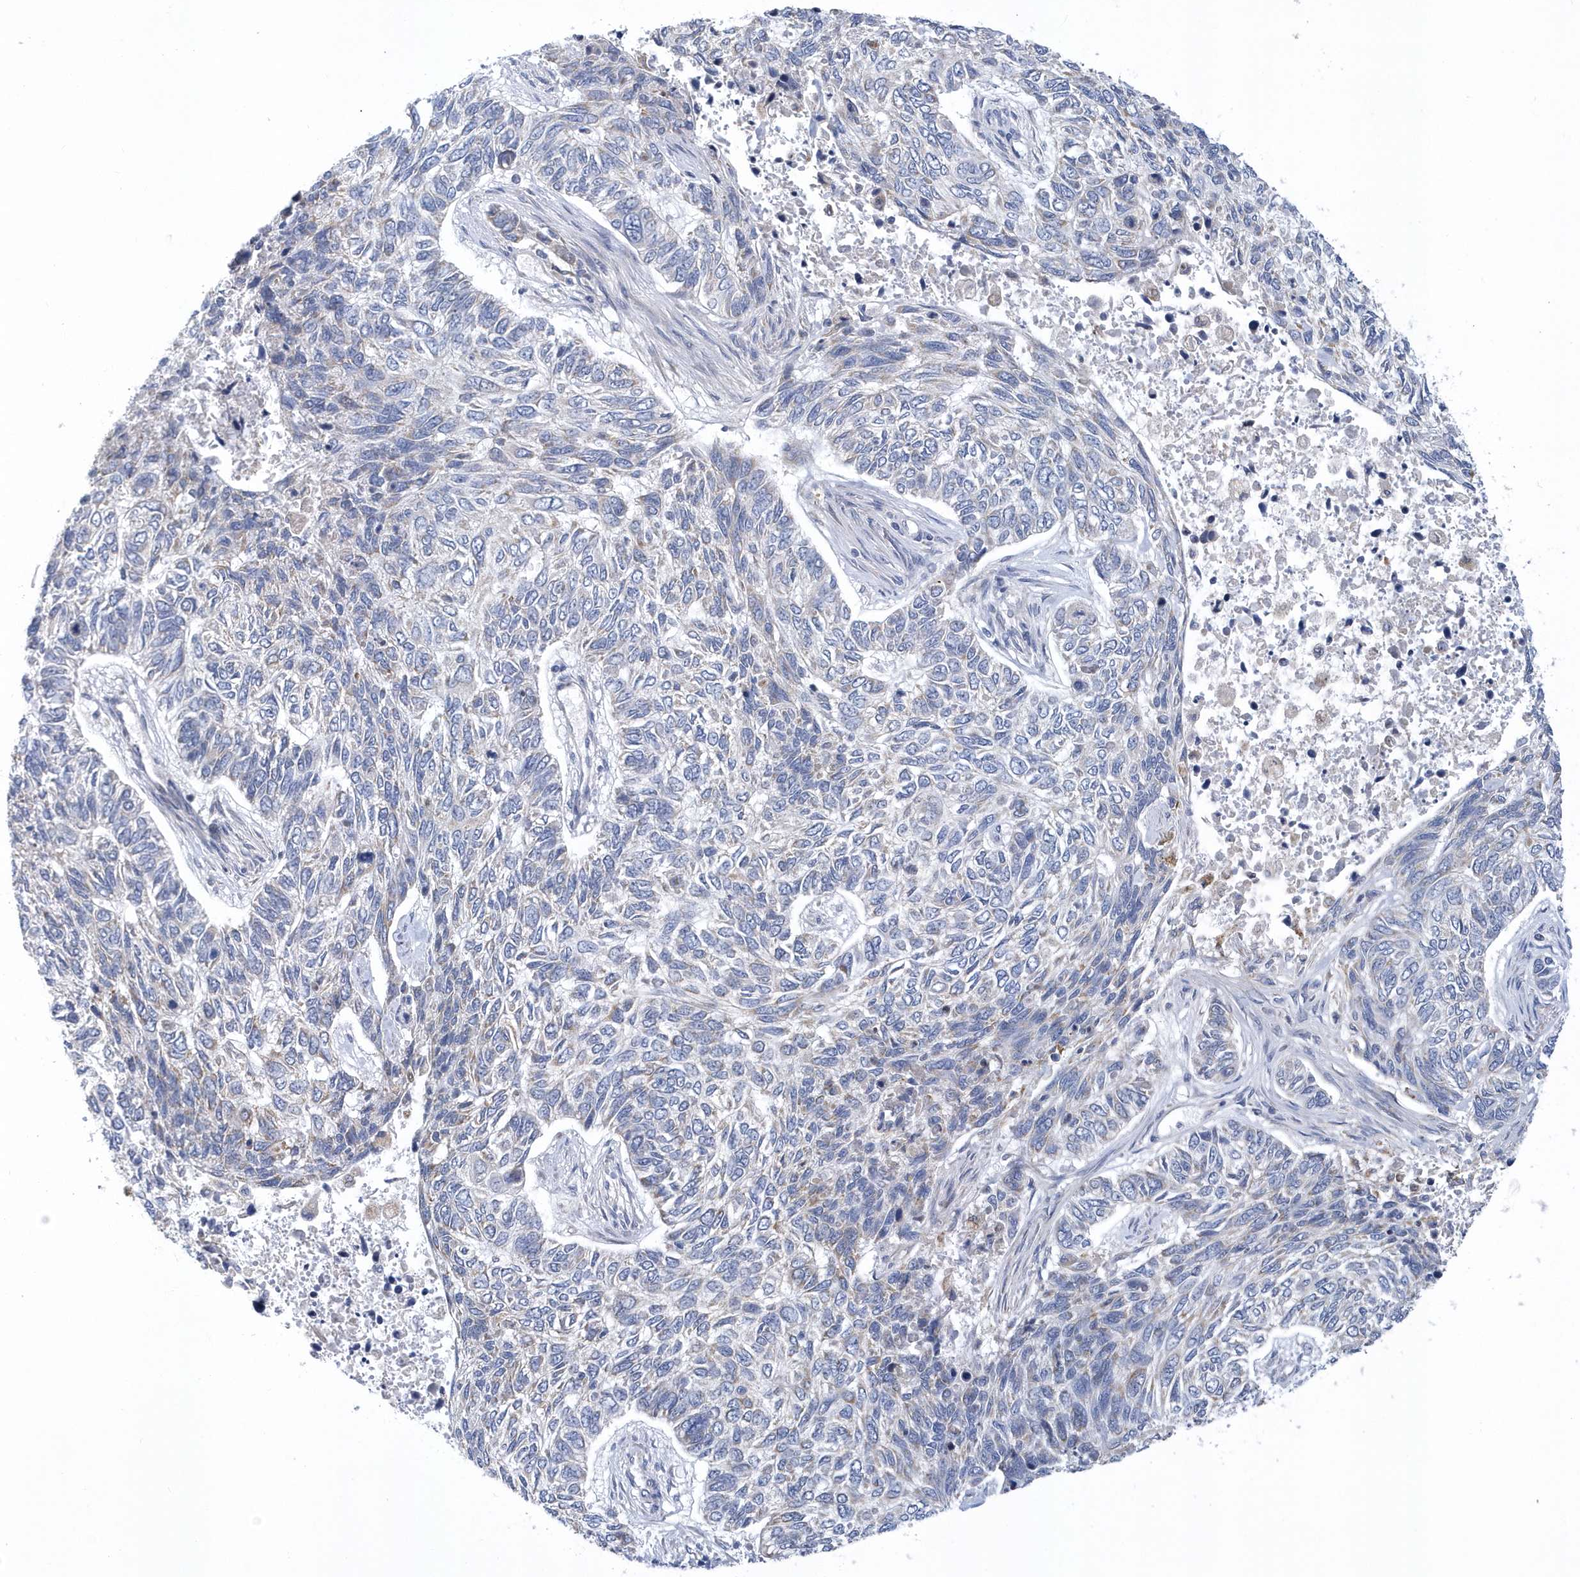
{"staining": {"intensity": "weak", "quantity": "25%-75%", "location": "cytoplasmic/membranous"}, "tissue": "skin cancer", "cell_type": "Tumor cells", "image_type": "cancer", "snomed": [{"axis": "morphology", "description": "Basal cell carcinoma"}, {"axis": "topography", "description": "Skin"}], "caption": "High-power microscopy captured an immunohistochemistry photomicrograph of skin cancer (basal cell carcinoma), revealing weak cytoplasmic/membranous staining in approximately 25%-75% of tumor cells. (brown staining indicates protein expression, while blue staining denotes nuclei).", "gene": "VWA5B2", "patient": {"sex": "female", "age": 65}}